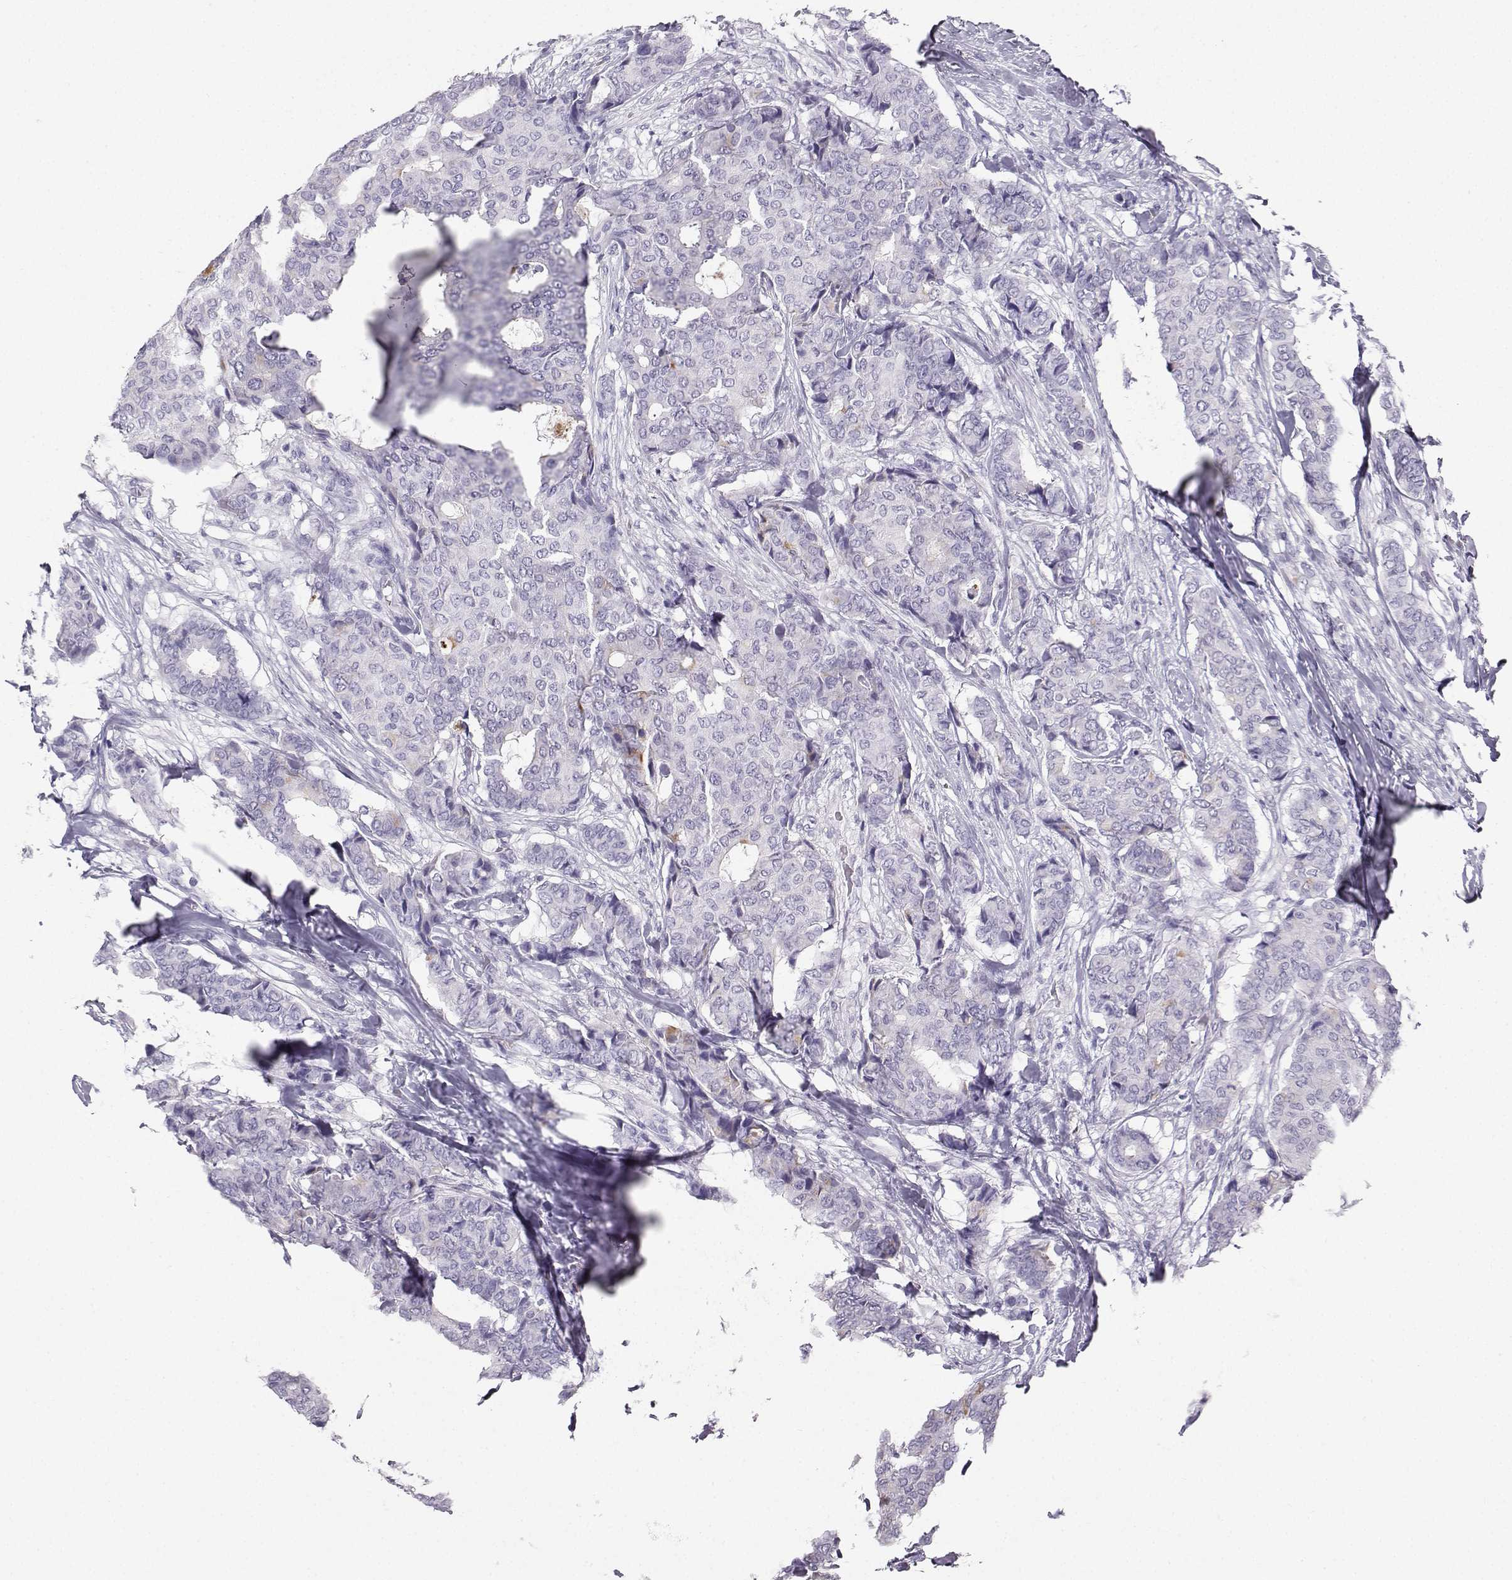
{"staining": {"intensity": "negative", "quantity": "none", "location": "none"}, "tissue": "breast cancer", "cell_type": "Tumor cells", "image_type": "cancer", "snomed": [{"axis": "morphology", "description": "Duct carcinoma"}, {"axis": "topography", "description": "Breast"}], "caption": "The photomicrograph displays no staining of tumor cells in invasive ductal carcinoma (breast). (Immunohistochemistry, brightfield microscopy, high magnification).", "gene": "IQCD", "patient": {"sex": "female", "age": 75}}